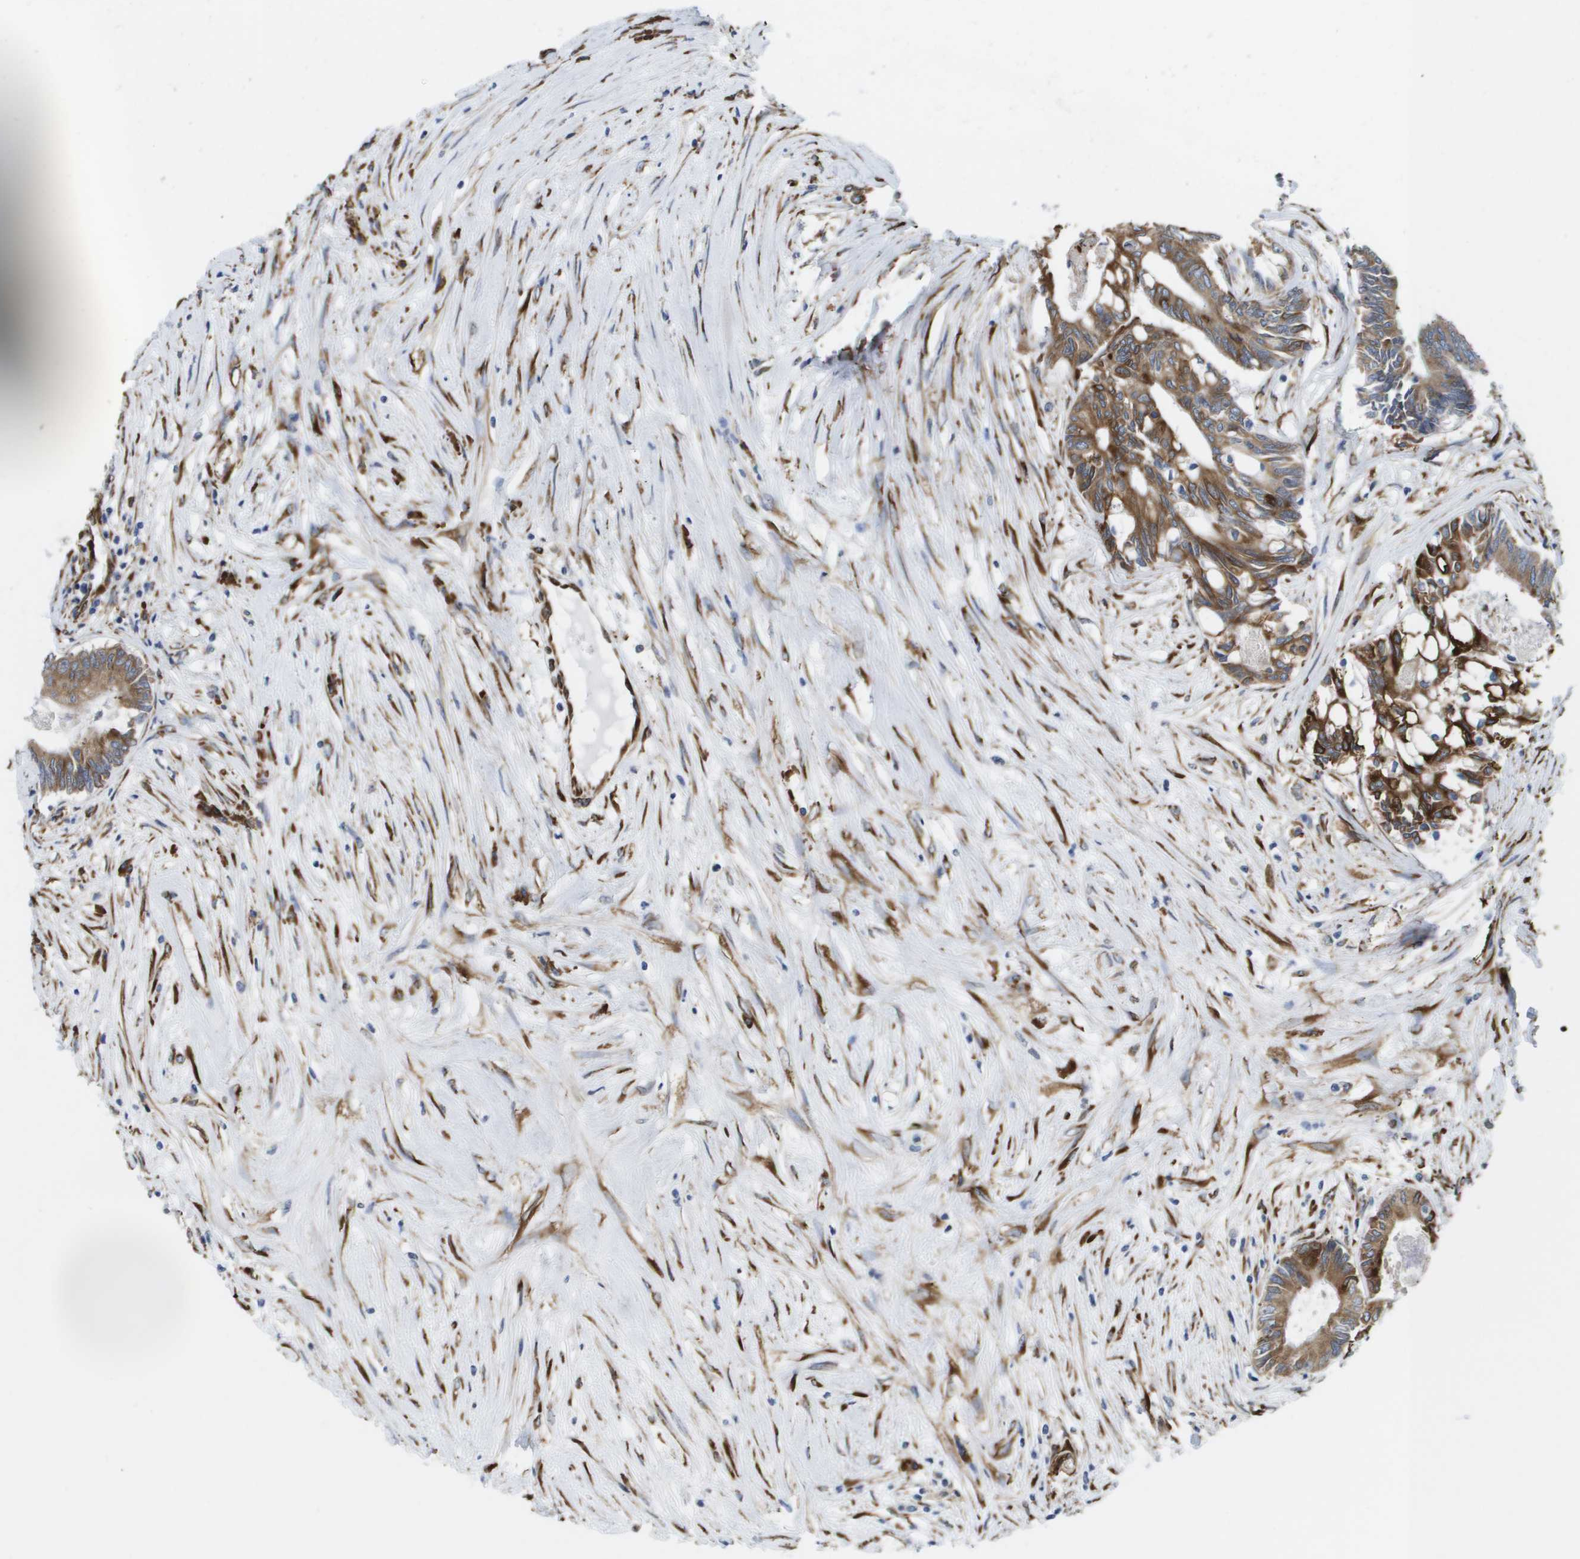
{"staining": {"intensity": "moderate", "quantity": ">75%", "location": "cytoplasmic/membranous"}, "tissue": "colorectal cancer", "cell_type": "Tumor cells", "image_type": "cancer", "snomed": [{"axis": "morphology", "description": "Adenocarcinoma, NOS"}, {"axis": "topography", "description": "Rectum"}], "caption": "Immunohistochemistry photomicrograph of neoplastic tissue: human colorectal adenocarcinoma stained using immunohistochemistry (IHC) exhibits medium levels of moderate protein expression localized specifically in the cytoplasmic/membranous of tumor cells, appearing as a cytoplasmic/membranous brown color.", "gene": "ST3GAL2", "patient": {"sex": "male", "age": 63}}